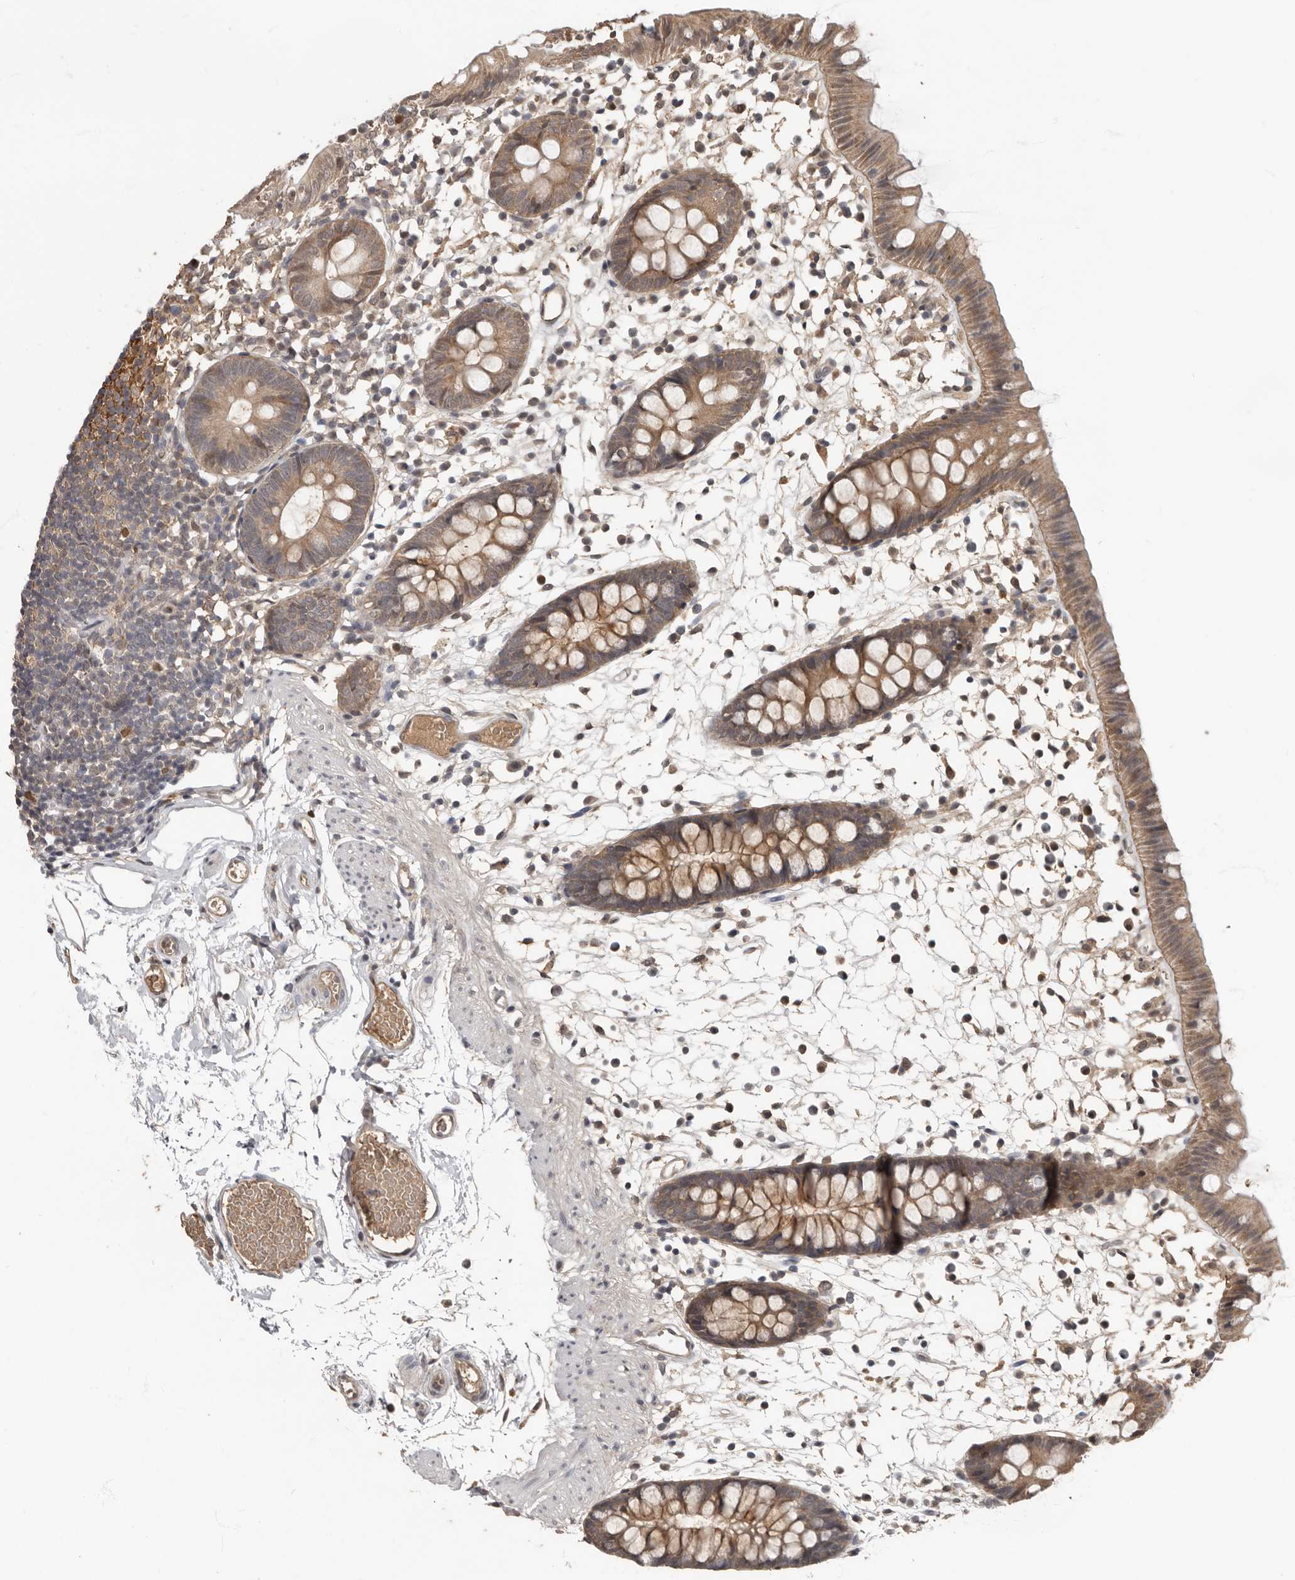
{"staining": {"intensity": "weak", "quantity": ">75%", "location": "cytoplasmic/membranous"}, "tissue": "colon", "cell_type": "Endothelial cells", "image_type": "normal", "snomed": [{"axis": "morphology", "description": "Normal tissue, NOS"}, {"axis": "topography", "description": "Colon"}], "caption": "This micrograph reveals unremarkable colon stained with IHC to label a protein in brown. The cytoplasmic/membranous of endothelial cells show weak positivity for the protein. Nuclei are counter-stained blue.", "gene": "LRGUK", "patient": {"sex": "male", "age": 56}}